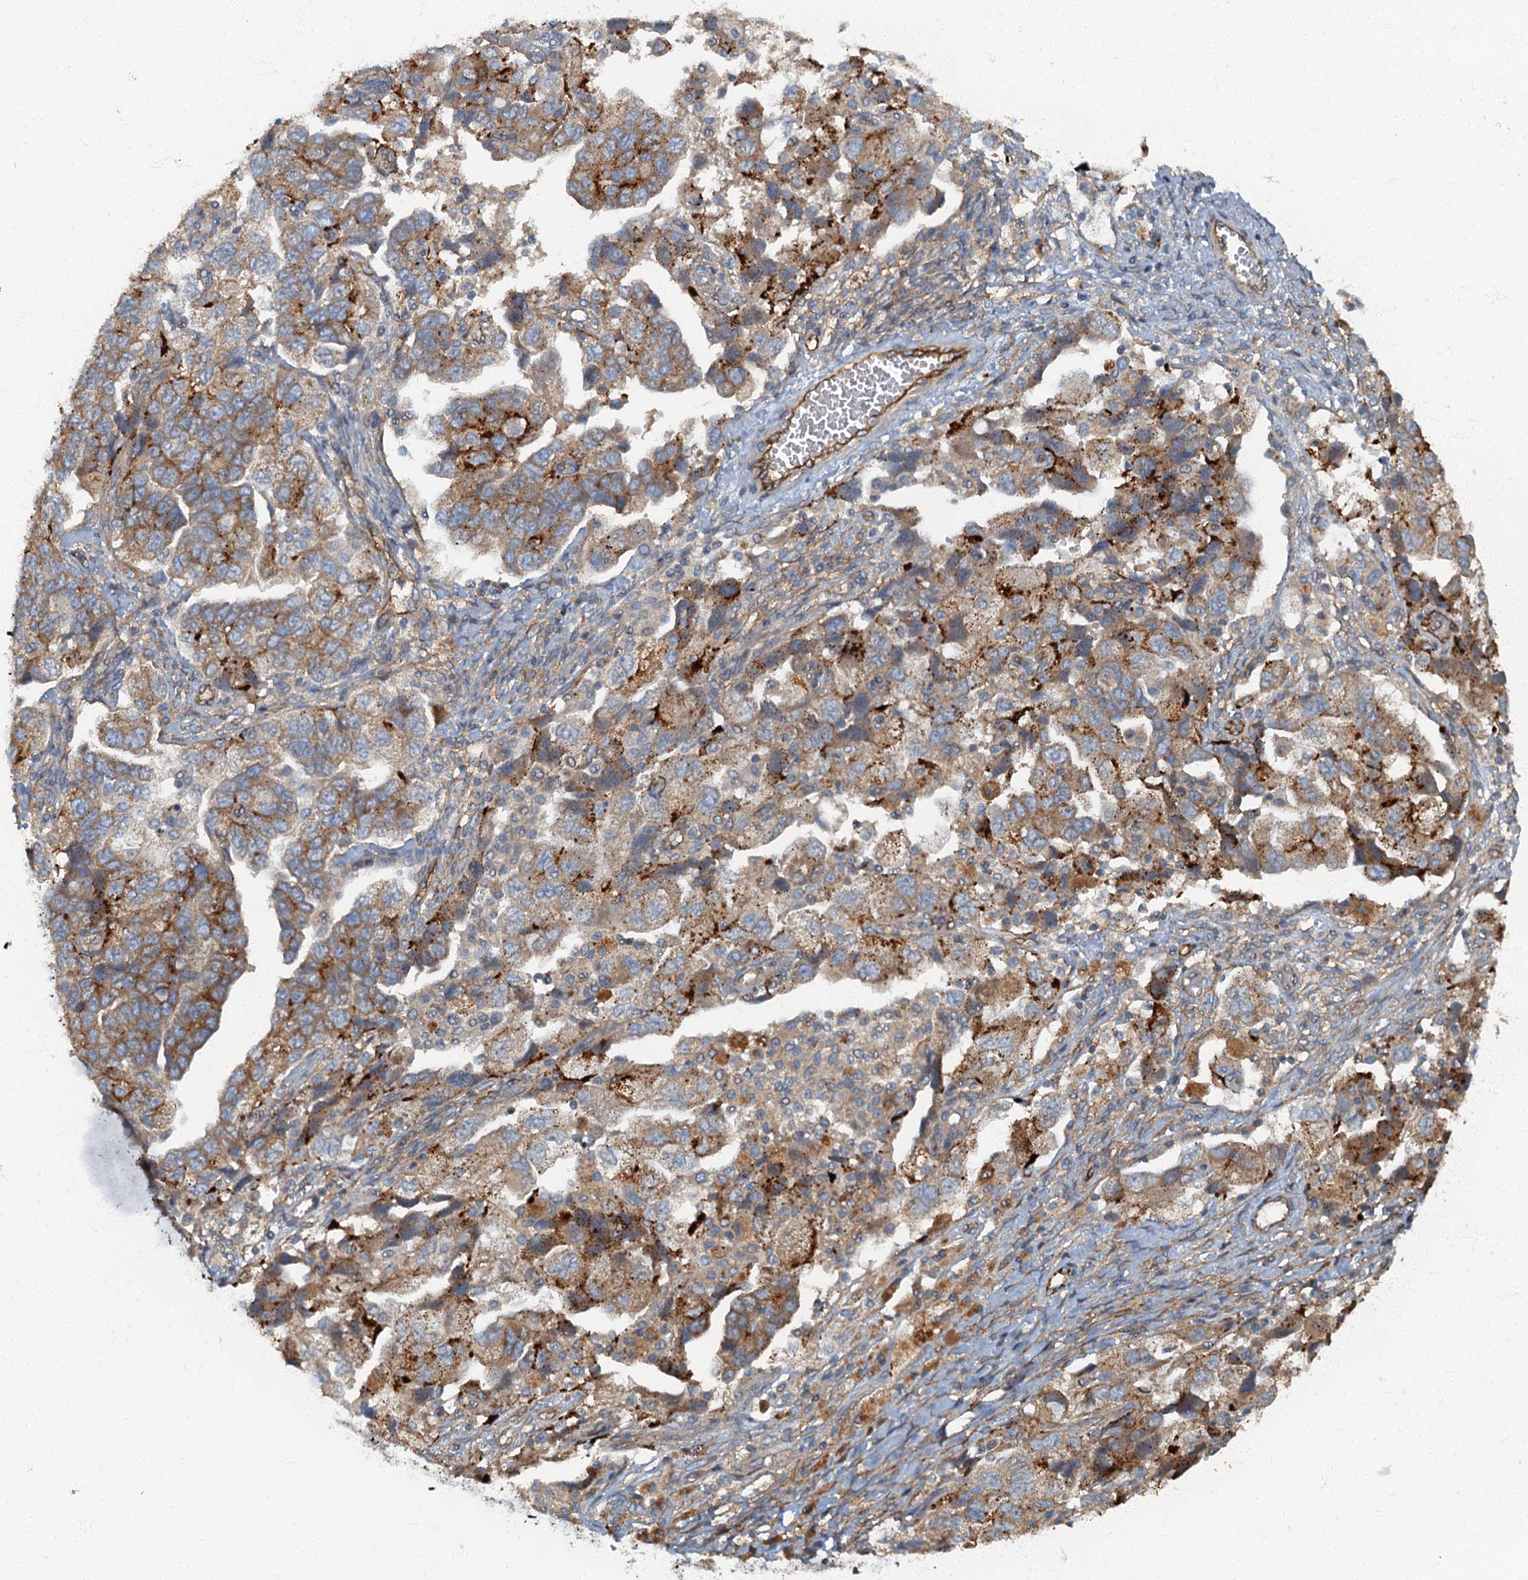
{"staining": {"intensity": "moderate", "quantity": ">75%", "location": "cytoplasmic/membranous"}, "tissue": "ovarian cancer", "cell_type": "Tumor cells", "image_type": "cancer", "snomed": [{"axis": "morphology", "description": "Carcinoma, NOS"}, {"axis": "morphology", "description": "Cystadenocarcinoma, serous, NOS"}, {"axis": "topography", "description": "Ovary"}], "caption": "Serous cystadenocarcinoma (ovarian) stained with a protein marker shows moderate staining in tumor cells.", "gene": "ARL11", "patient": {"sex": "female", "age": 69}}